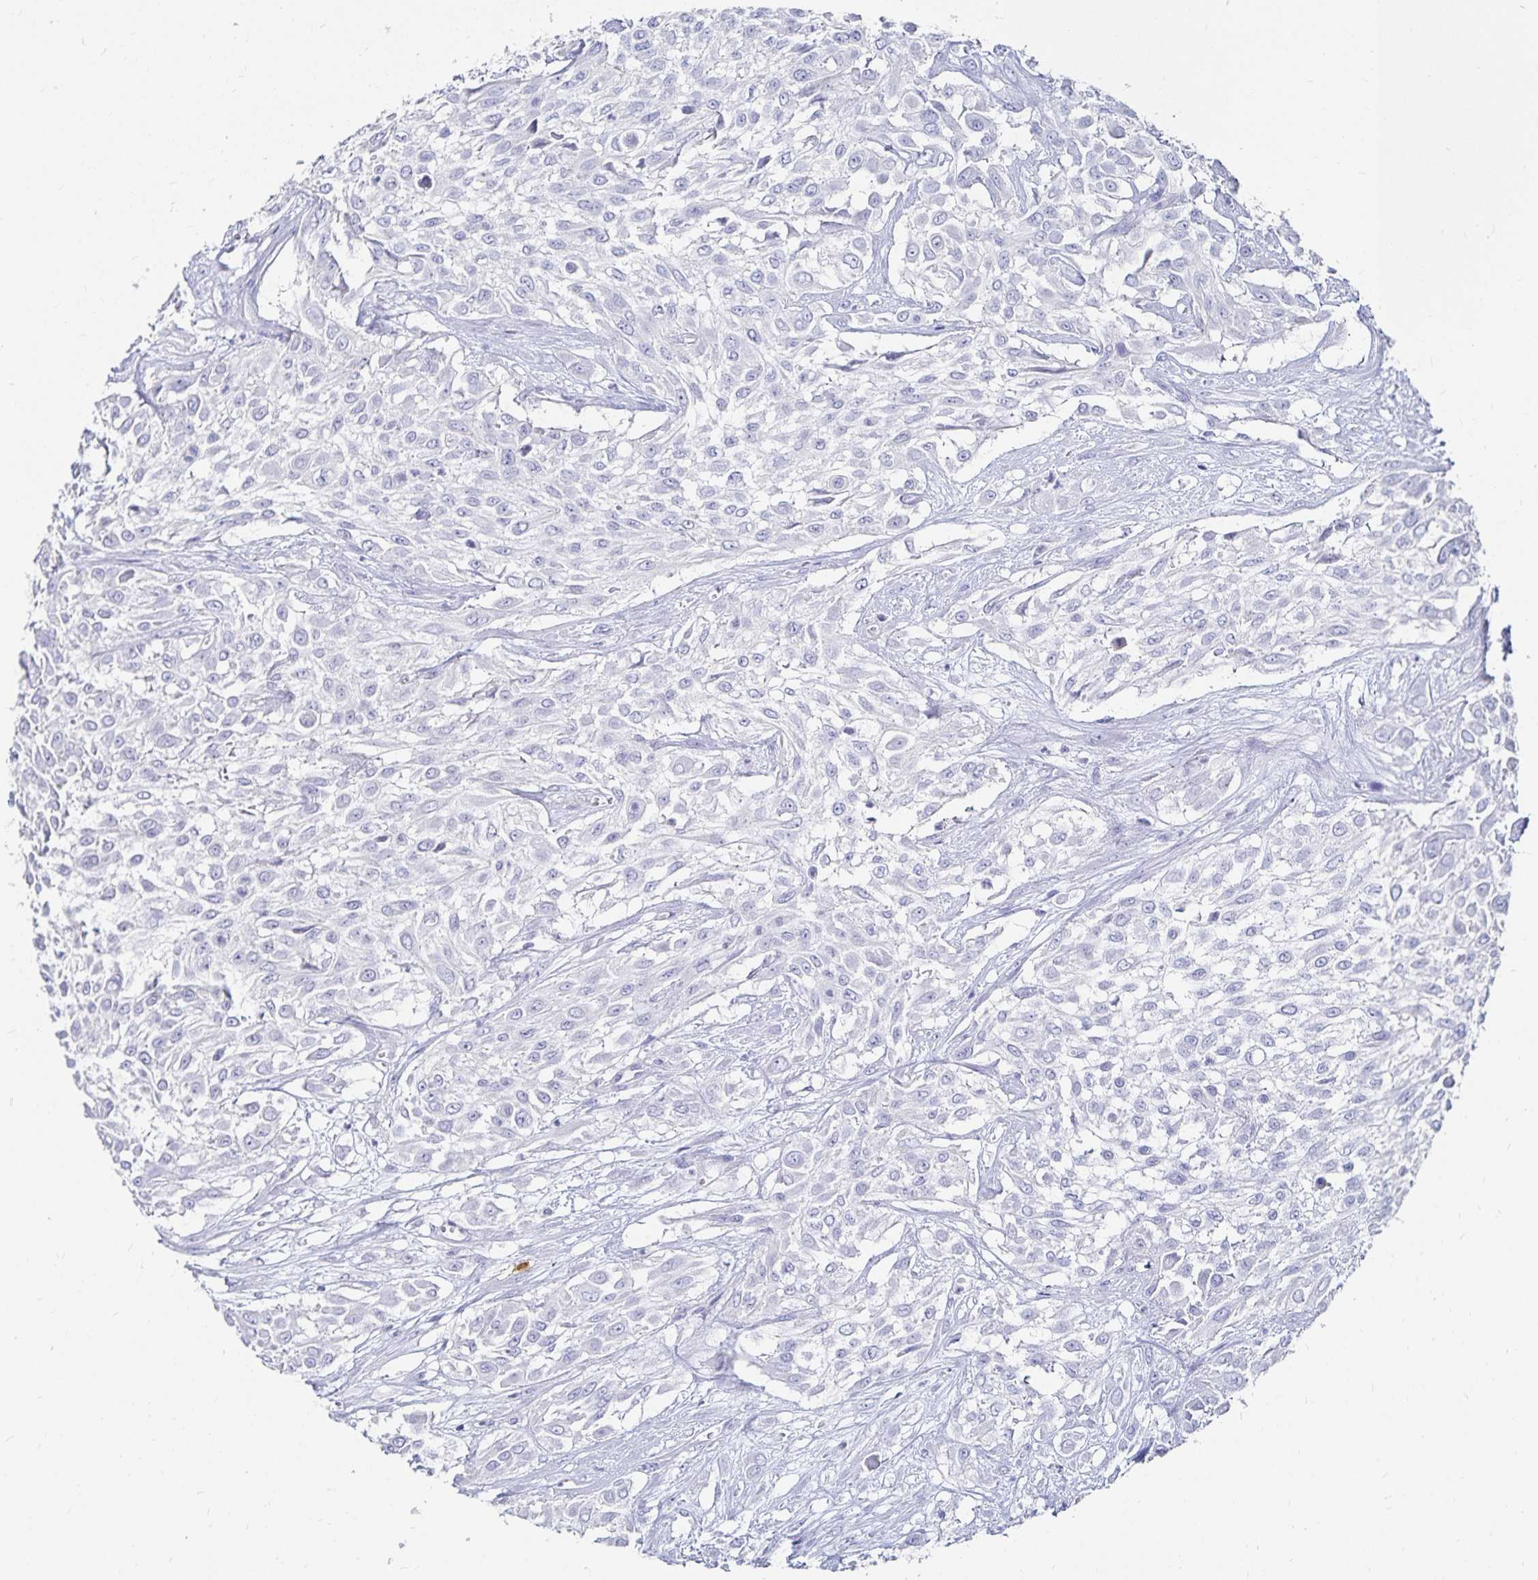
{"staining": {"intensity": "negative", "quantity": "none", "location": "none"}, "tissue": "urothelial cancer", "cell_type": "Tumor cells", "image_type": "cancer", "snomed": [{"axis": "morphology", "description": "Urothelial carcinoma, High grade"}, {"axis": "topography", "description": "Urinary bladder"}], "caption": "Immunohistochemical staining of human urothelial cancer exhibits no significant staining in tumor cells. Brightfield microscopy of immunohistochemistry (IHC) stained with DAB (3,3'-diaminobenzidine) (brown) and hematoxylin (blue), captured at high magnification.", "gene": "TNIP1", "patient": {"sex": "male", "age": 57}}